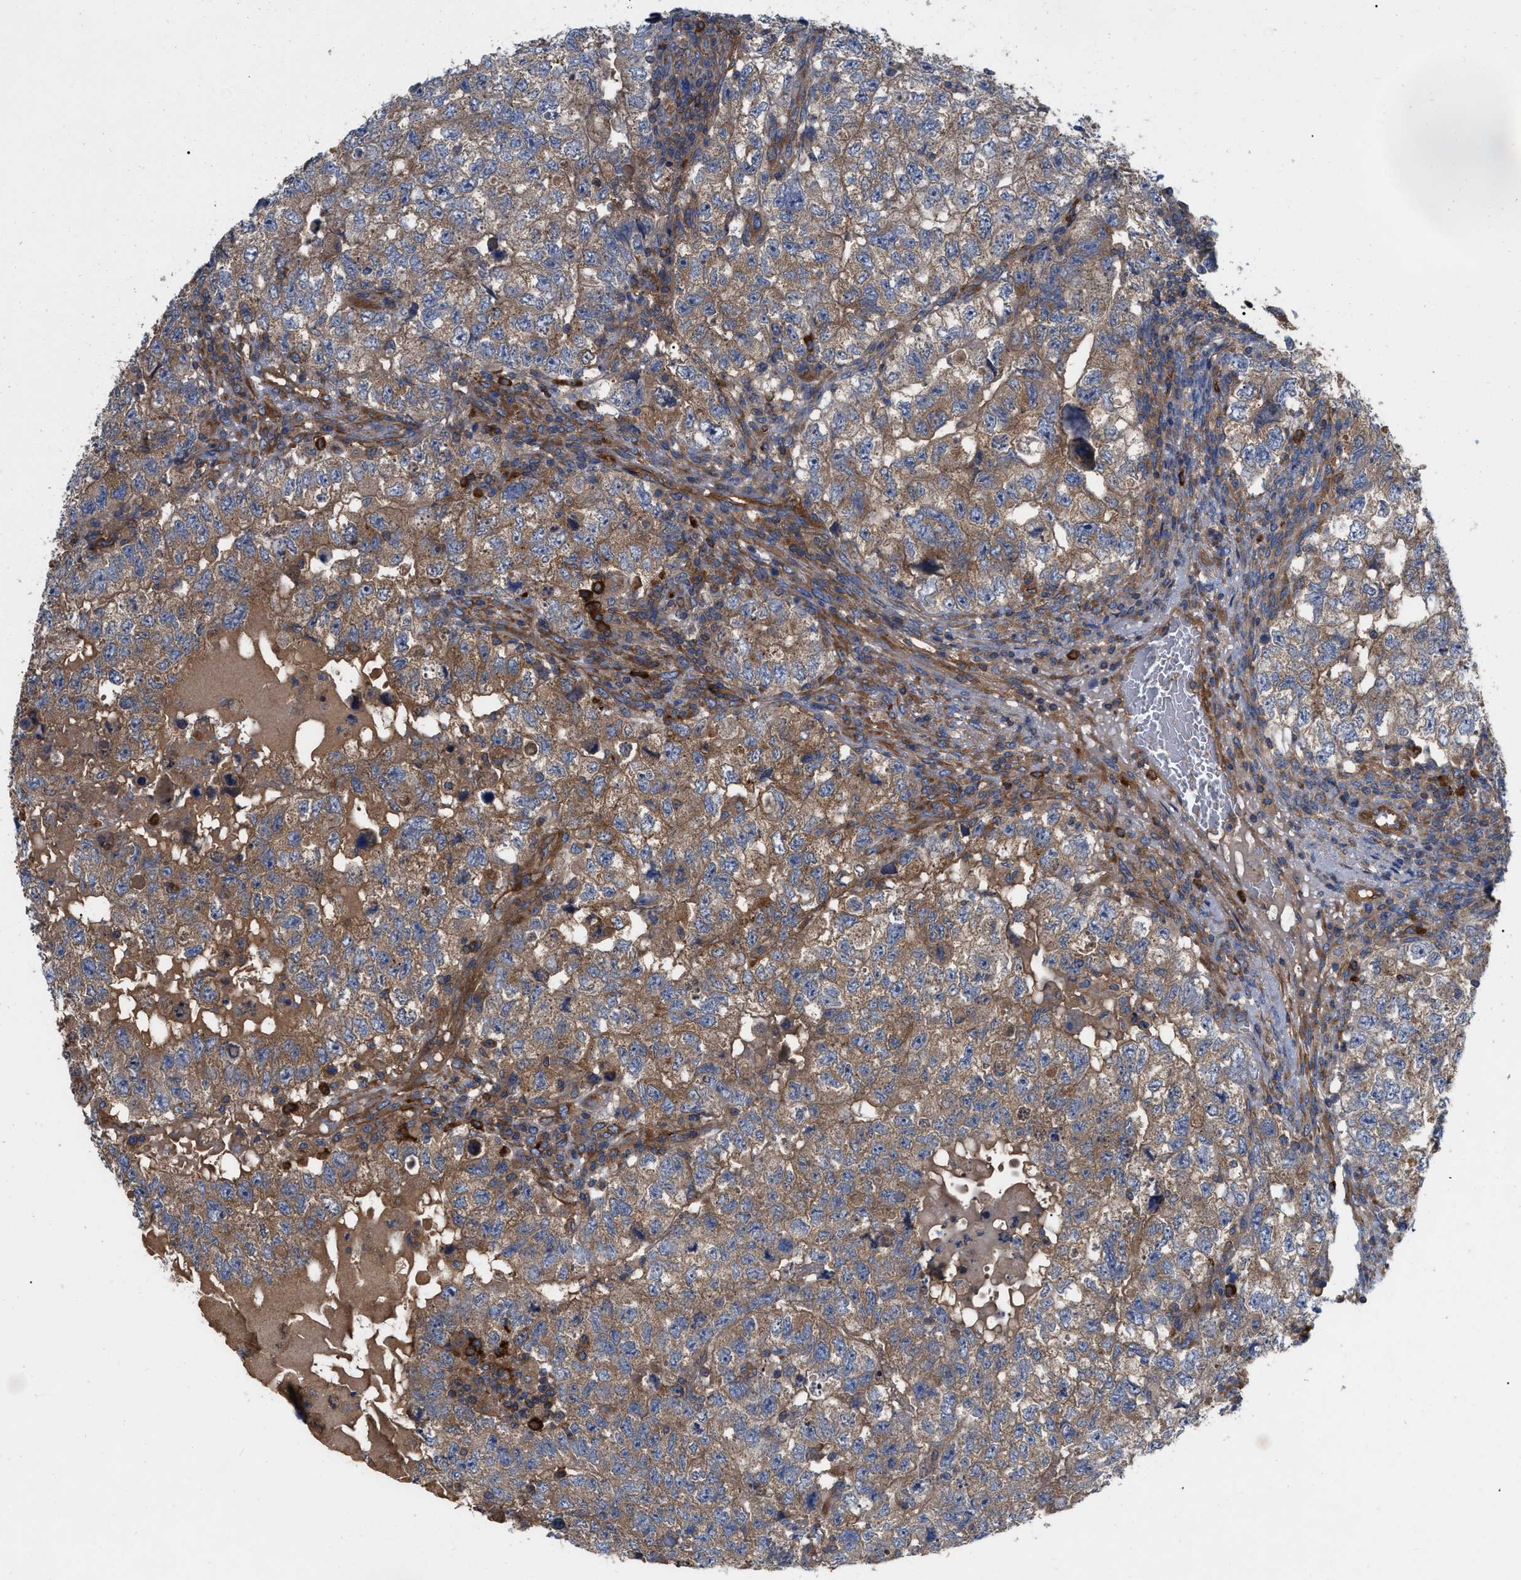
{"staining": {"intensity": "moderate", "quantity": ">75%", "location": "cytoplasmic/membranous"}, "tissue": "testis cancer", "cell_type": "Tumor cells", "image_type": "cancer", "snomed": [{"axis": "morphology", "description": "Carcinoma, Embryonal, NOS"}, {"axis": "topography", "description": "Testis"}], "caption": "Moderate cytoplasmic/membranous protein positivity is seen in about >75% of tumor cells in testis embryonal carcinoma.", "gene": "RABEP1", "patient": {"sex": "male", "age": 36}}